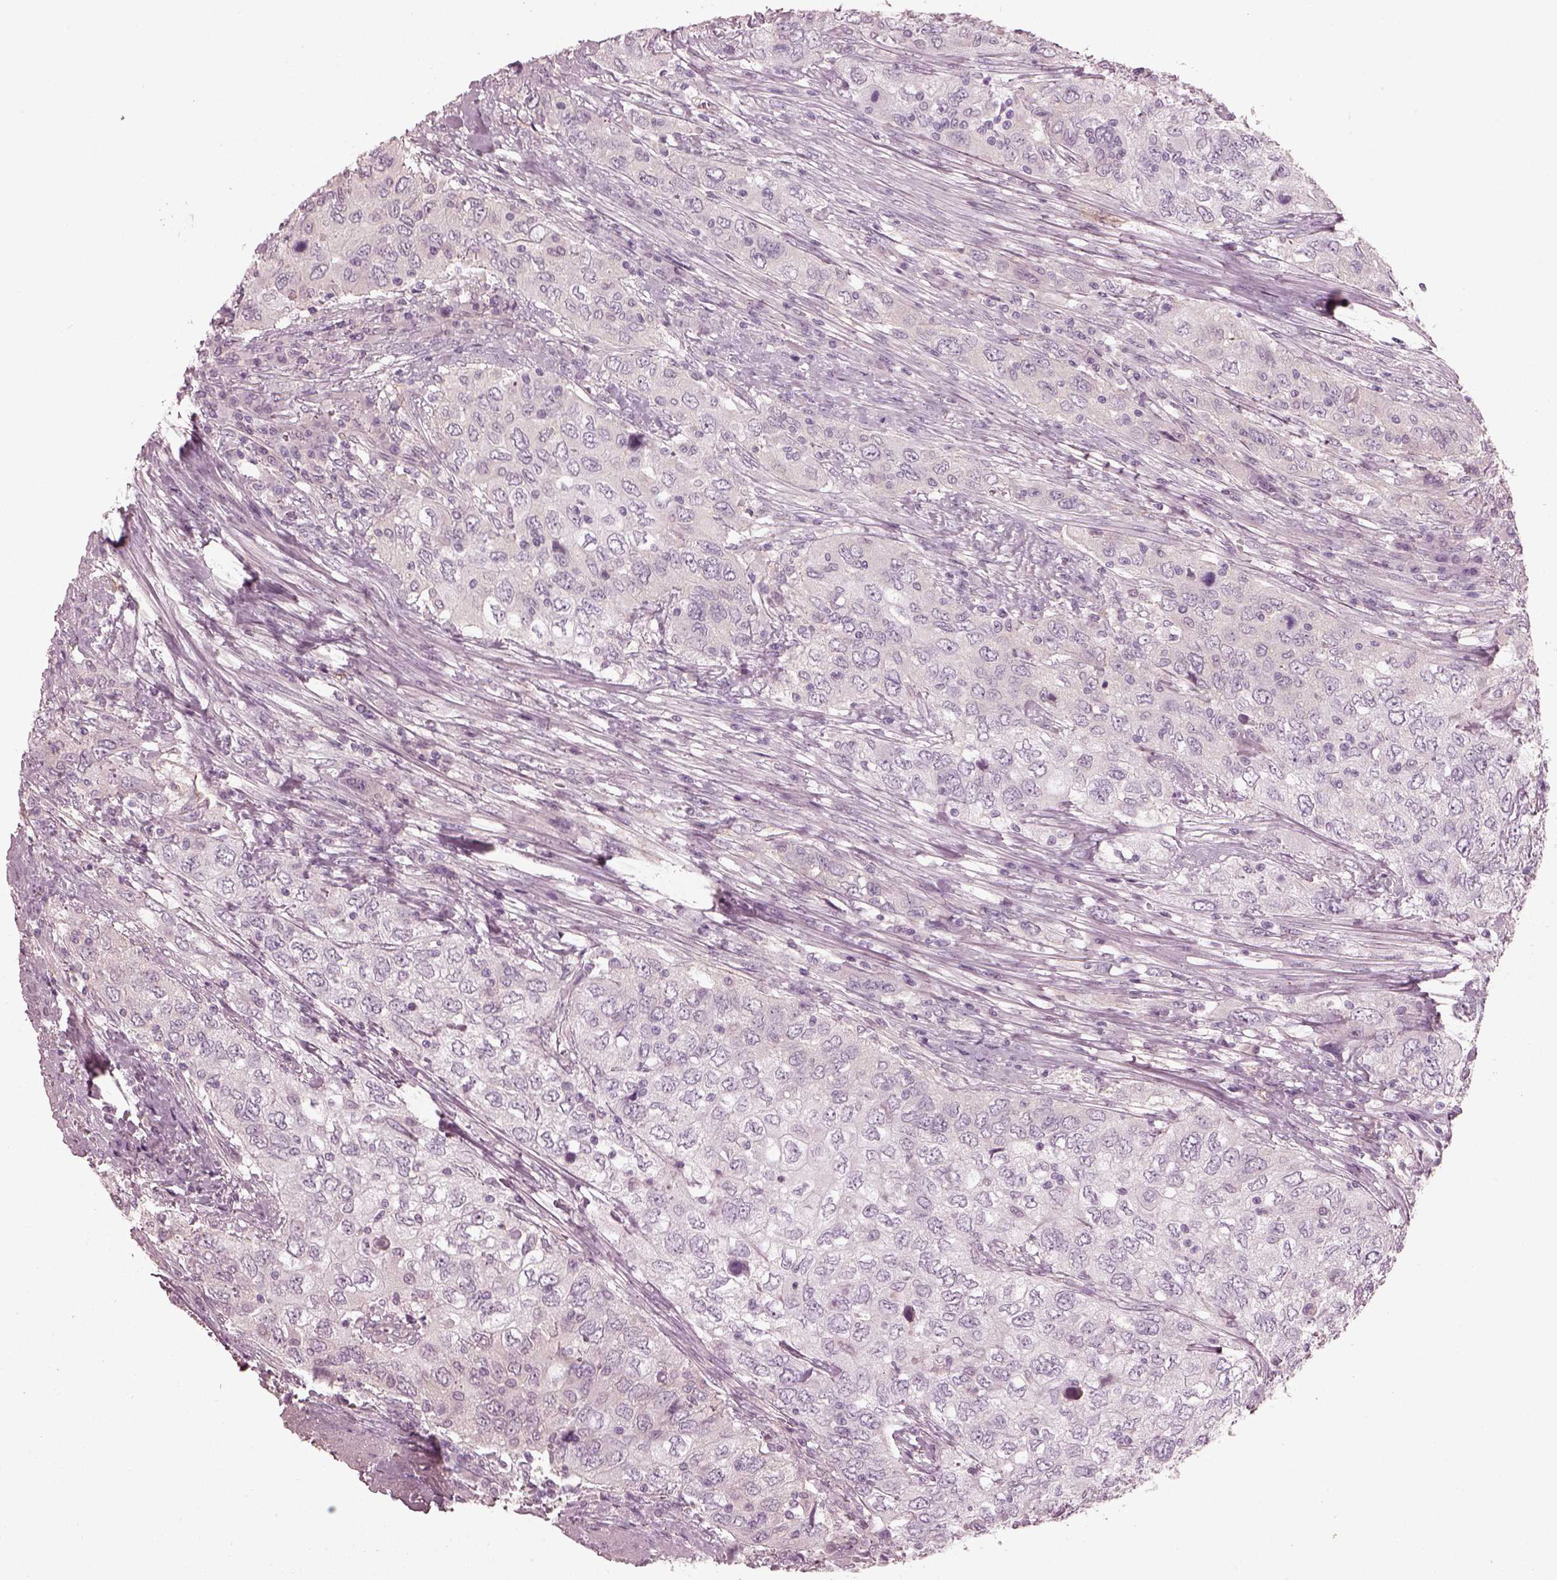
{"staining": {"intensity": "negative", "quantity": "none", "location": "none"}, "tissue": "urothelial cancer", "cell_type": "Tumor cells", "image_type": "cancer", "snomed": [{"axis": "morphology", "description": "Urothelial carcinoma, High grade"}, {"axis": "topography", "description": "Urinary bladder"}], "caption": "The histopathology image exhibits no staining of tumor cells in urothelial carcinoma (high-grade). (DAB immunohistochemistry with hematoxylin counter stain).", "gene": "EIF4E1B", "patient": {"sex": "male", "age": 76}}